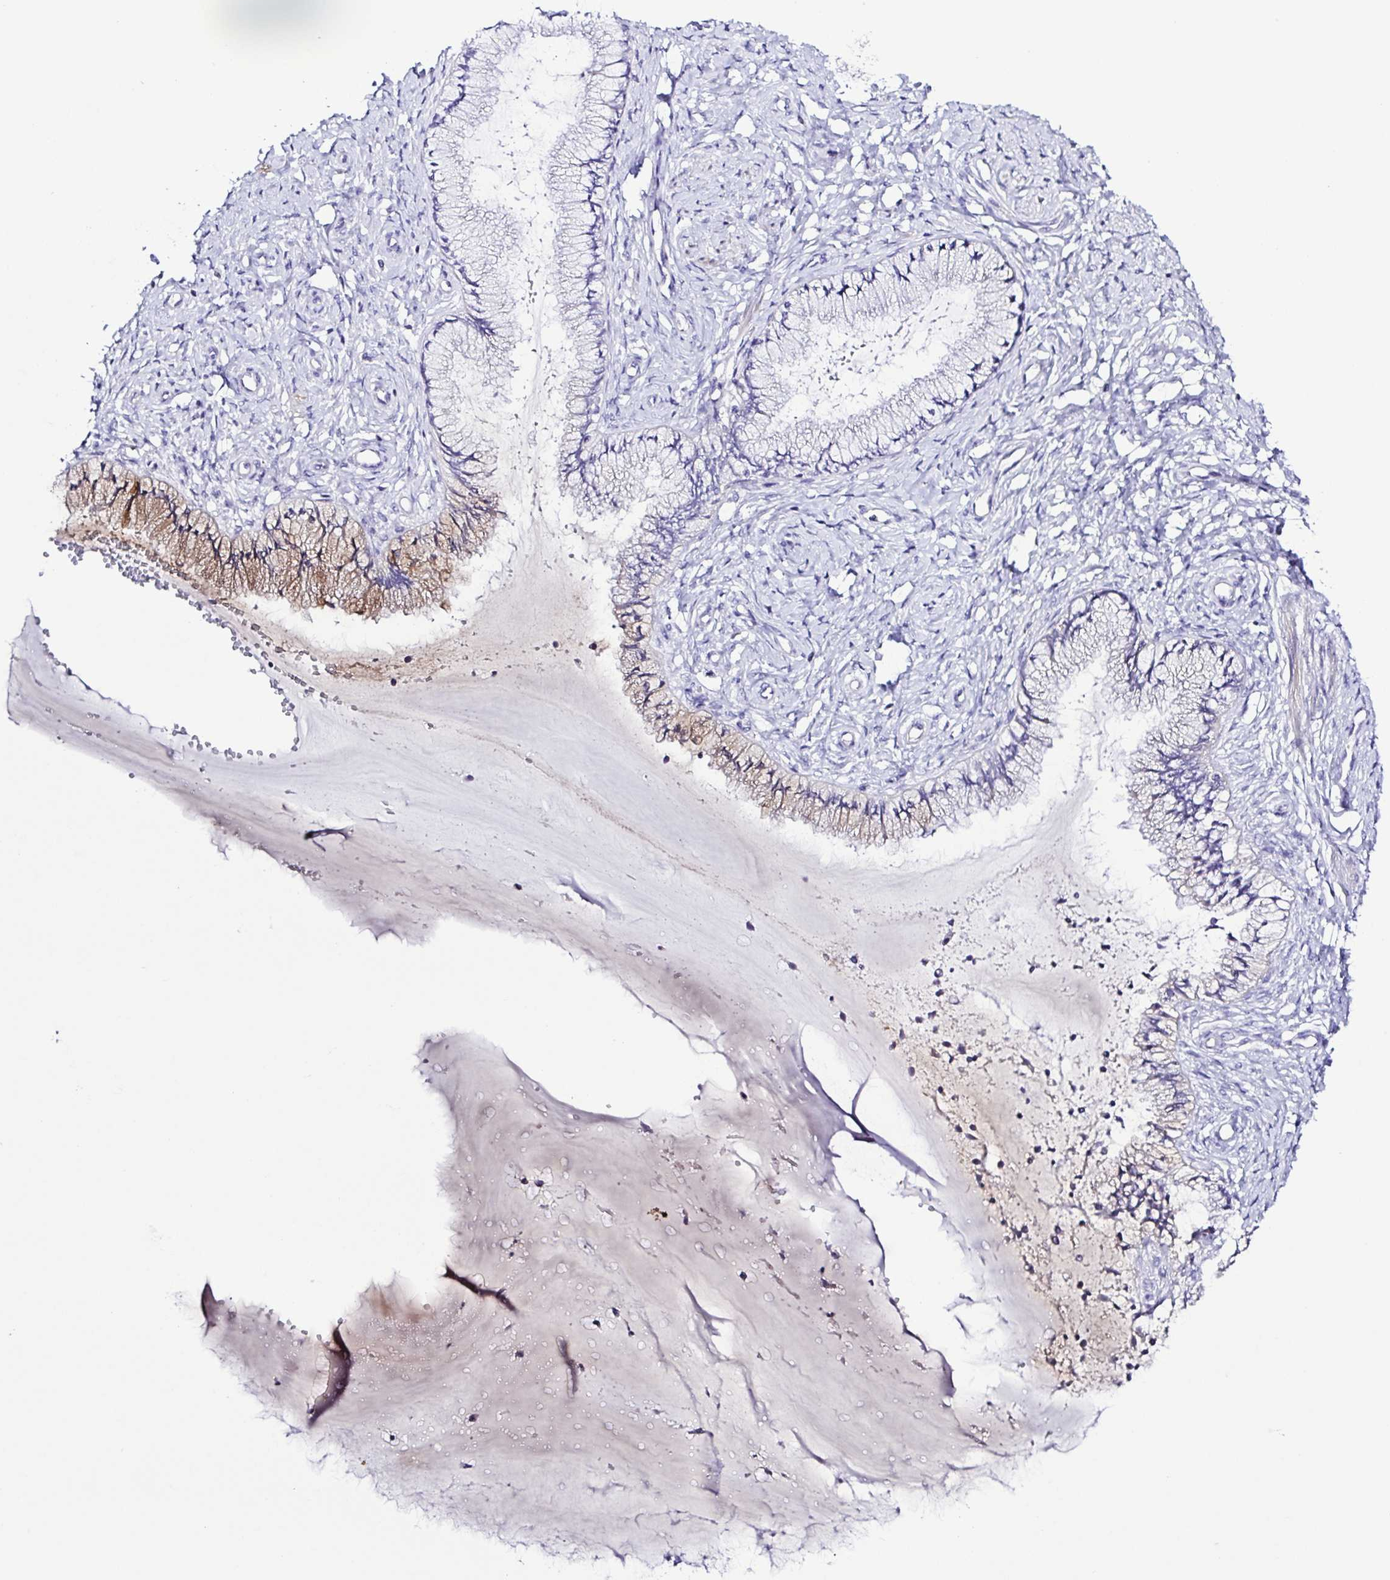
{"staining": {"intensity": "weak", "quantity": "<25%", "location": "cytoplasmic/membranous"}, "tissue": "cervix", "cell_type": "Glandular cells", "image_type": "normal", "snomed": [{"axis": "morphology", "description": "Normal tissue, NOS"}, {"axis": "topography", "description": "Cervix"}], "caption": "Glandular cells show no significant expression in benign cervix. (DAB immunohistochemistry visualized using brightfield microscopy, high magnification).", "gene": "GABBR2", "patient": {"sex": "female", "age": 37}}